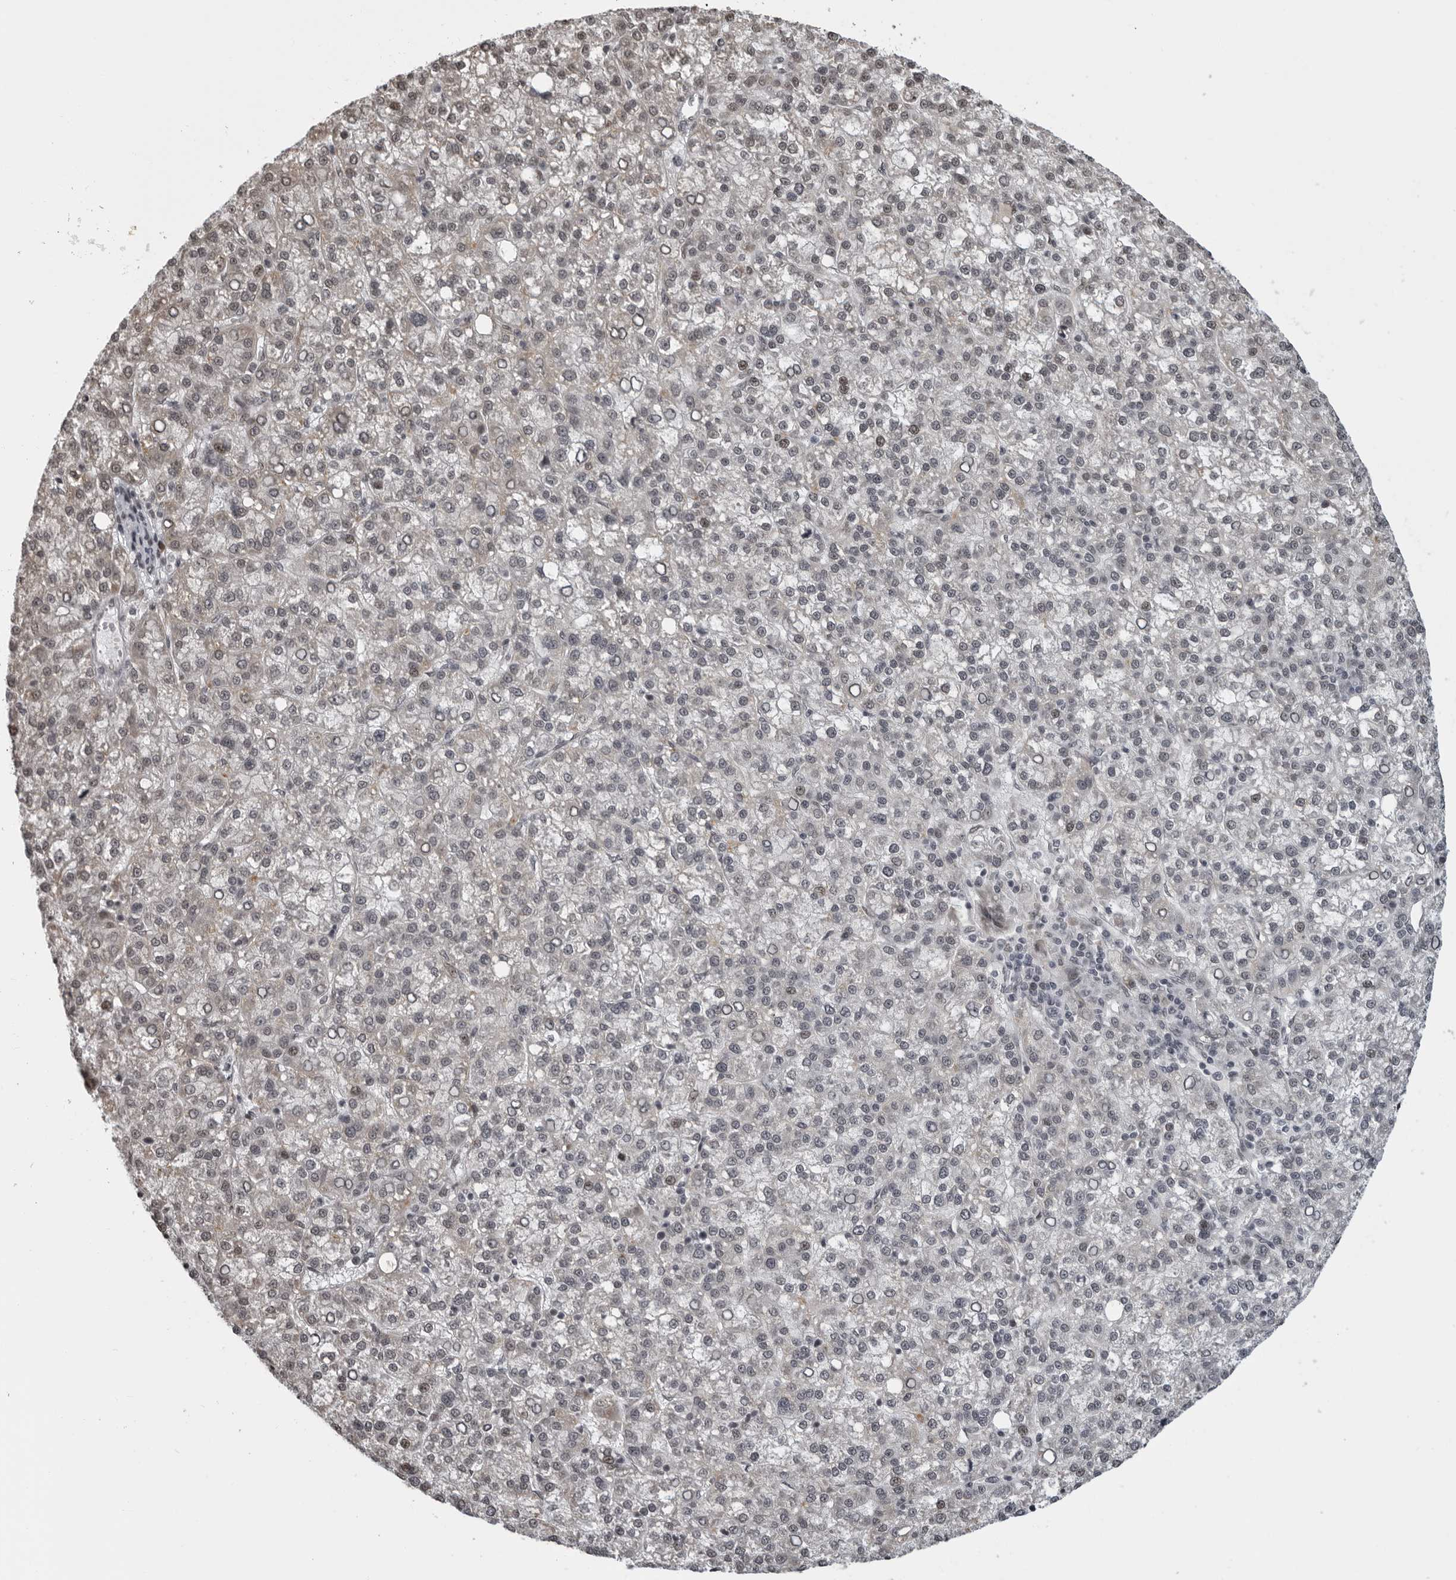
{"staining": {"intensity": "negative", "quantity": "none", "location": "none"}, "tissue": "liver cancer", "cell_type": "Tumor cells", "image_type": "cancer", "snomed": [{"axis": "morphology", "description": "Carcinoma, Hepatocellular, NOS"}, {"axis": "topography", "description": "Liver"}], "caption": "A micrograph of human hepatocellular carcinoma (liver) is negative for staining in tumor cells.", "gene": "MAF", "patient": {"sex": "female", "age": 58}}